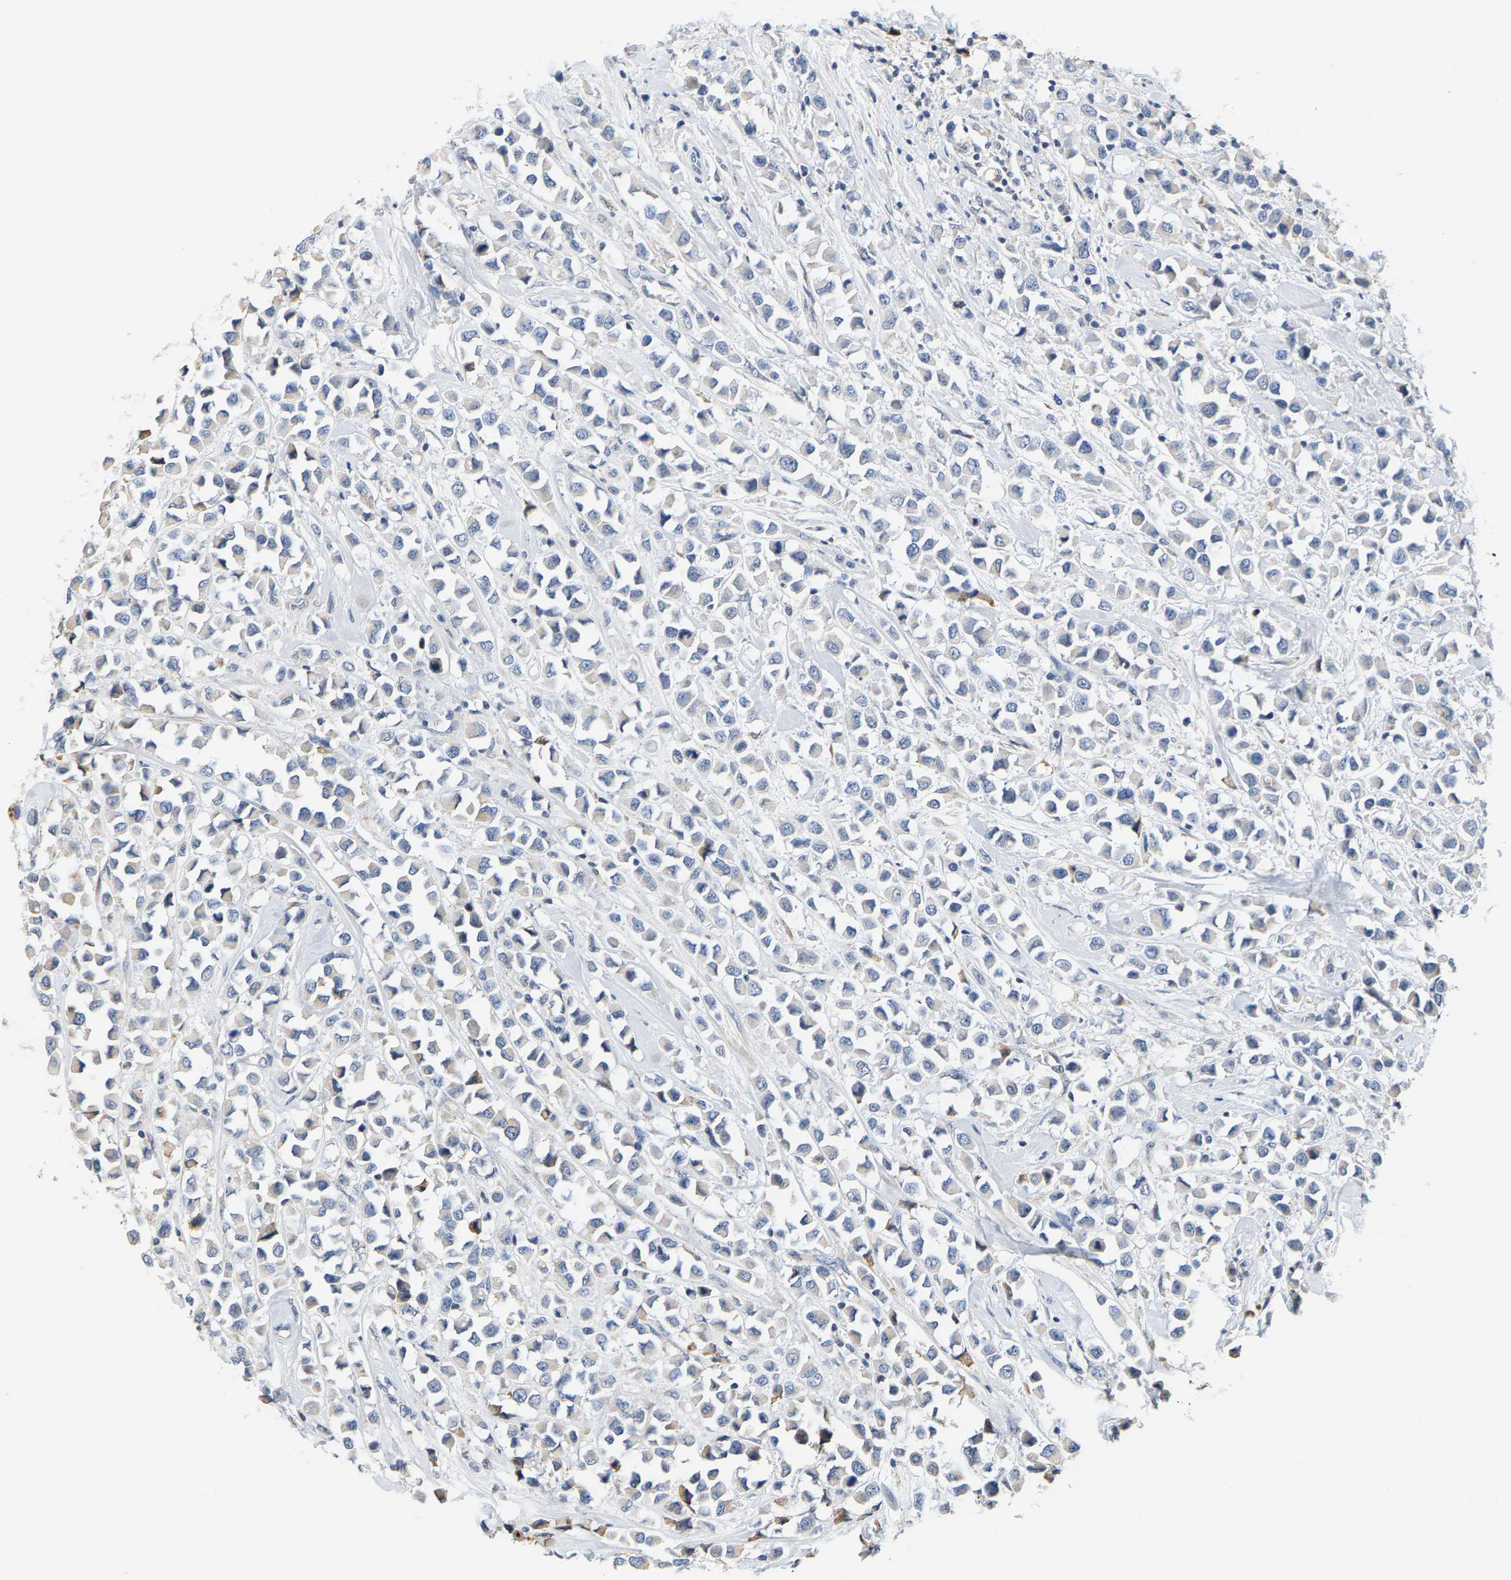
{"staining": {"intensity": "negative", "quantity": "none", "location": "none"}, "tissue": "breast cancer", "cell_type": "Tumor cells", "image_type": "cancer", "snomed": [{"axis": "morphology", "description": "Duct carcinoma"}, {"axis": "topography", "description": "Breast"}], "caption": "Immunohistochemical staining of breast cancer (infiltrating ductal carcinoma) exhibits no significant positivity in tumor cells.", "gene": "CIDEC", "patient": {"sex": "female", "age": 61}}